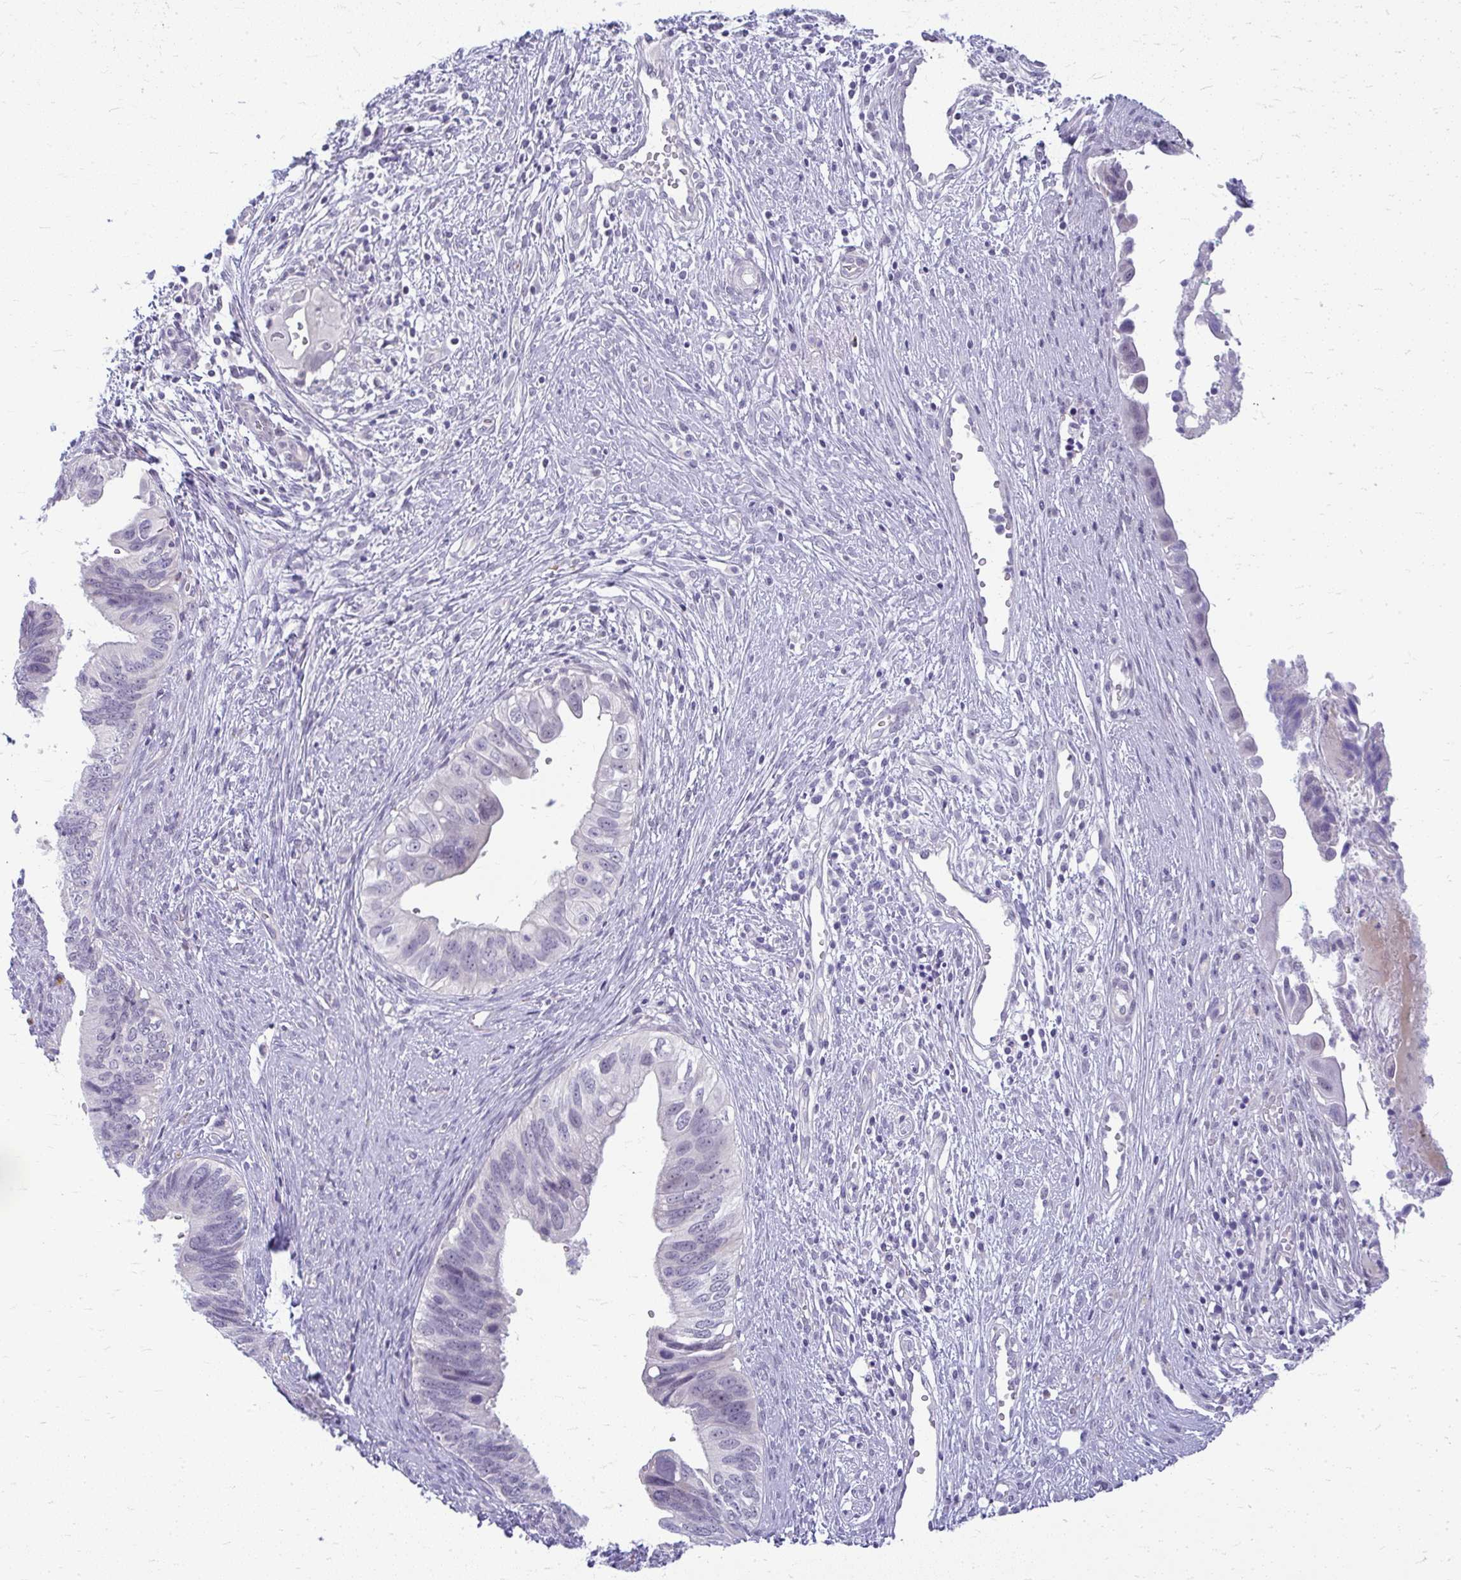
{"staining": {"intensity": "negative", "quantity": "none", "location": "none"}, "tissue": "cervical cancer", "cell_type": "Tumor cells", "image_type": "cancer", "snomed": [{"axis": "morphology", "description": "Adenocarcinoma, NOS"}, {"axis": "topography", "description": "Cervix"}], "caption": "Human adenocarcinoma (cervical) stained for a protein using immunohistochemistry displays no expression in tumor cells.", "gene": "TEX33", "patient": {"sex": "female", "age": 42}}